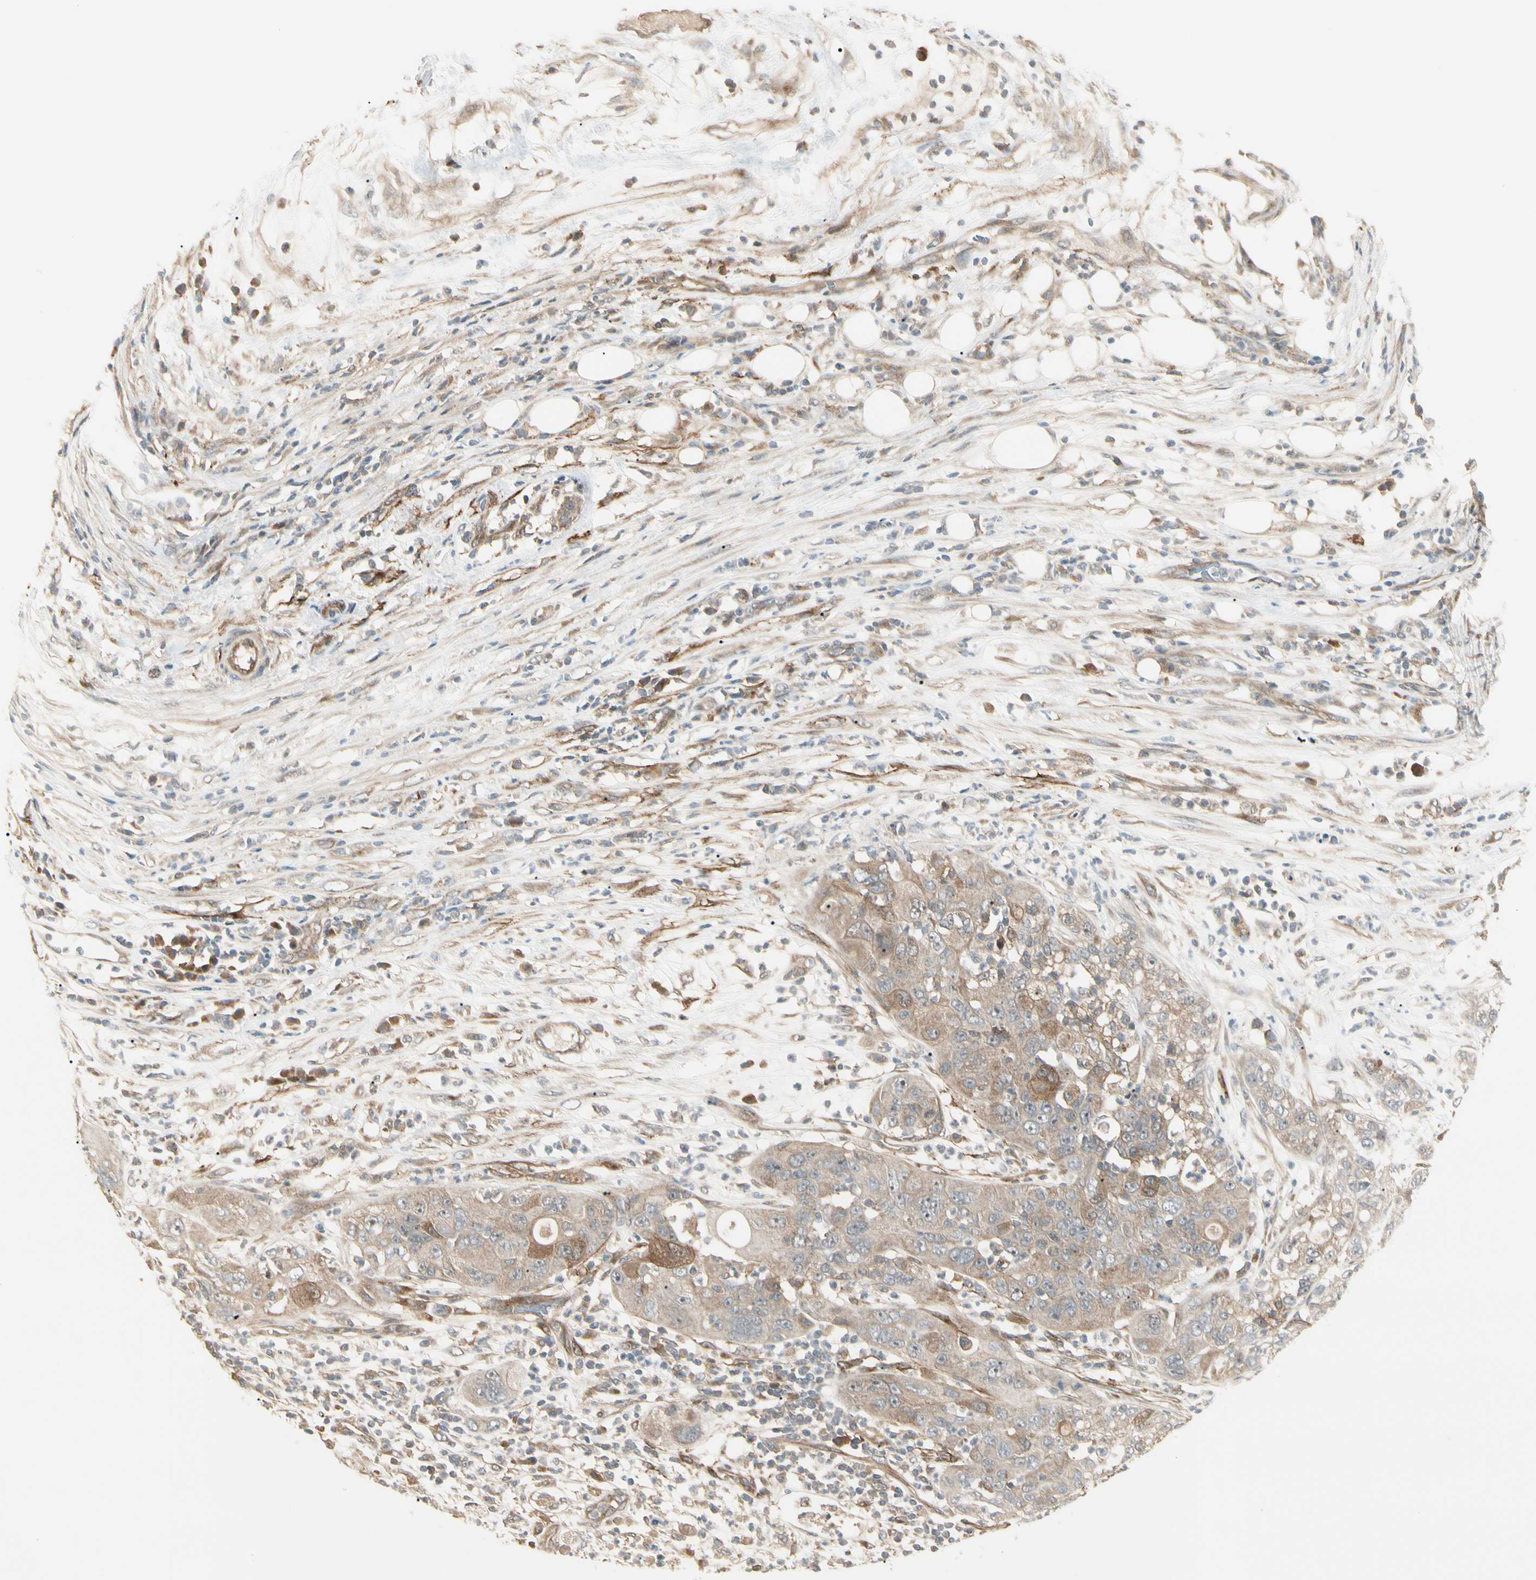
{"staining": {"intensity": "moderate", "quantity": ">75%", "location": "cytoplasmic/membranous"}, "tissue": "pancreatic cancer", "cell_type": "Tumor cells", "image_type": "cancer", "snomed": [{"axis": "morphology", "description": "Adenocarcinoma, NOS"}, {"axis": "topography", "description": "Pancreas"}], "caption": "Immunohistochemistry (IHC) (DAB) staining of pancreatic adenocarcinoma exhibits moderate cytoplasmic/membranous protein staining in approximately >75% of tumor cells. The protein is stained brown, and the nuclei are stained in blue (DAB (3,3'-diaminobenzidine) IHC with brightfield microscopy, high magnification).", "gene": "F2R", "patient": {"sex": "female", "age": 78}}